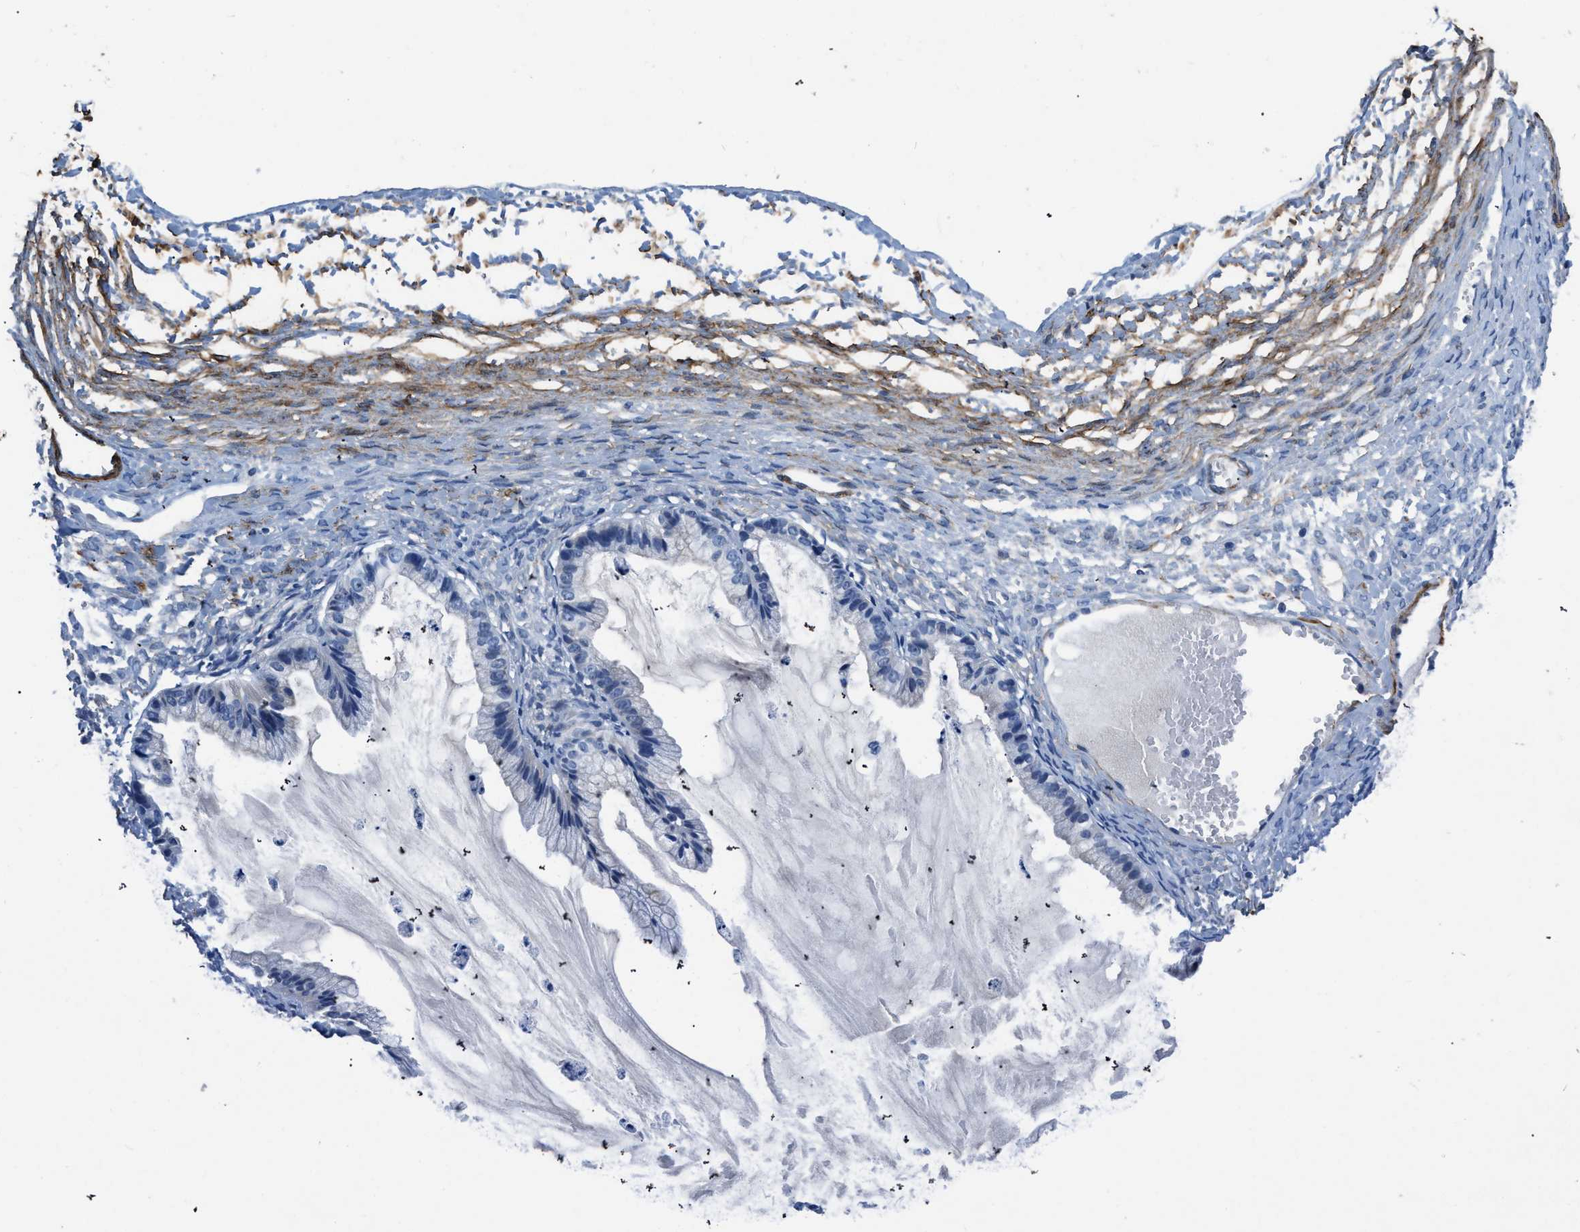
{"staining": {"intensity": "negative", "quantity": "none", "location": "none"}, "tissue": "ovarian cancer", "cell_type": "Tumor cells", "image_type": "cancer", "snomed": [{"axis": "morphology", "description": "Cystadenocarcinoma, mucinous, NOS"}, {"axis": "topography", "description": "Ovary"}], "caption": "This is an immunohistochemistry histopathology image of human mucinous cystadenocarcinoma (ovarian). There is no staining in tumor cells.", "gene": "LANCL2", "patient": {"sex": "female", "age": 57}}